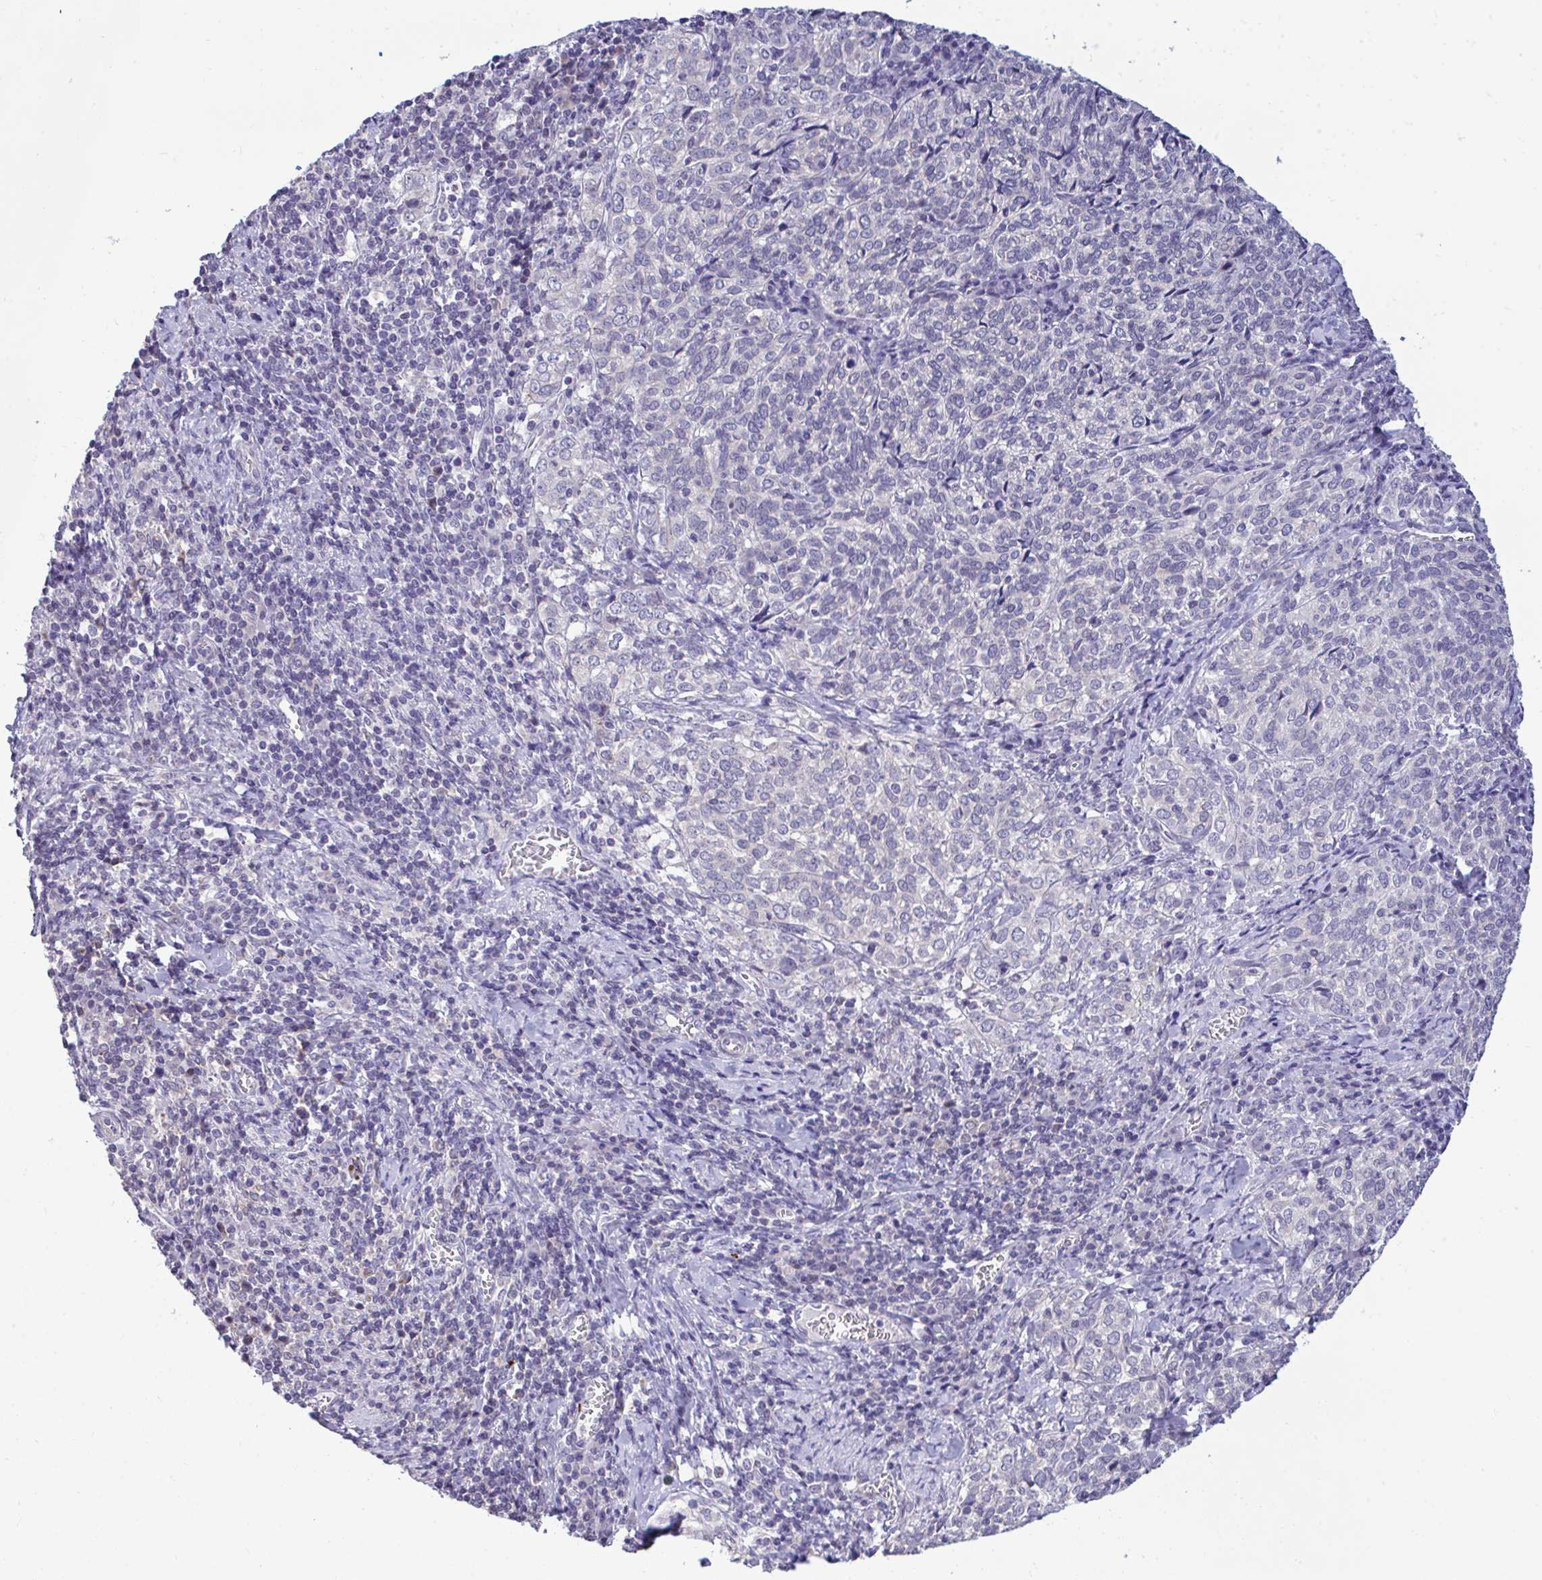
{"staining": {"intensity": "negative", "quantity": "none", "location": "none"}, "tissue": "cervical cancer", "cell_type": "Tumor cells", "image_type": "cancer", "snomed": [{"axis": "morphology", "description": "Normal tissue, NOS"}, {"axis": "morphology", "description": "Squamous cell carcinoma, NOS"}, {"axis": "topography", "description": "Vagina"}, {"axis": "topography", "description": "Cervix"}], "caption": "Human cervical squamous cell carcinoma stained for a protein using IHC demonstrates no positivity in tumor cells.", "gene": "PIGK", "patient": {"sex": "female", "age": 45}}